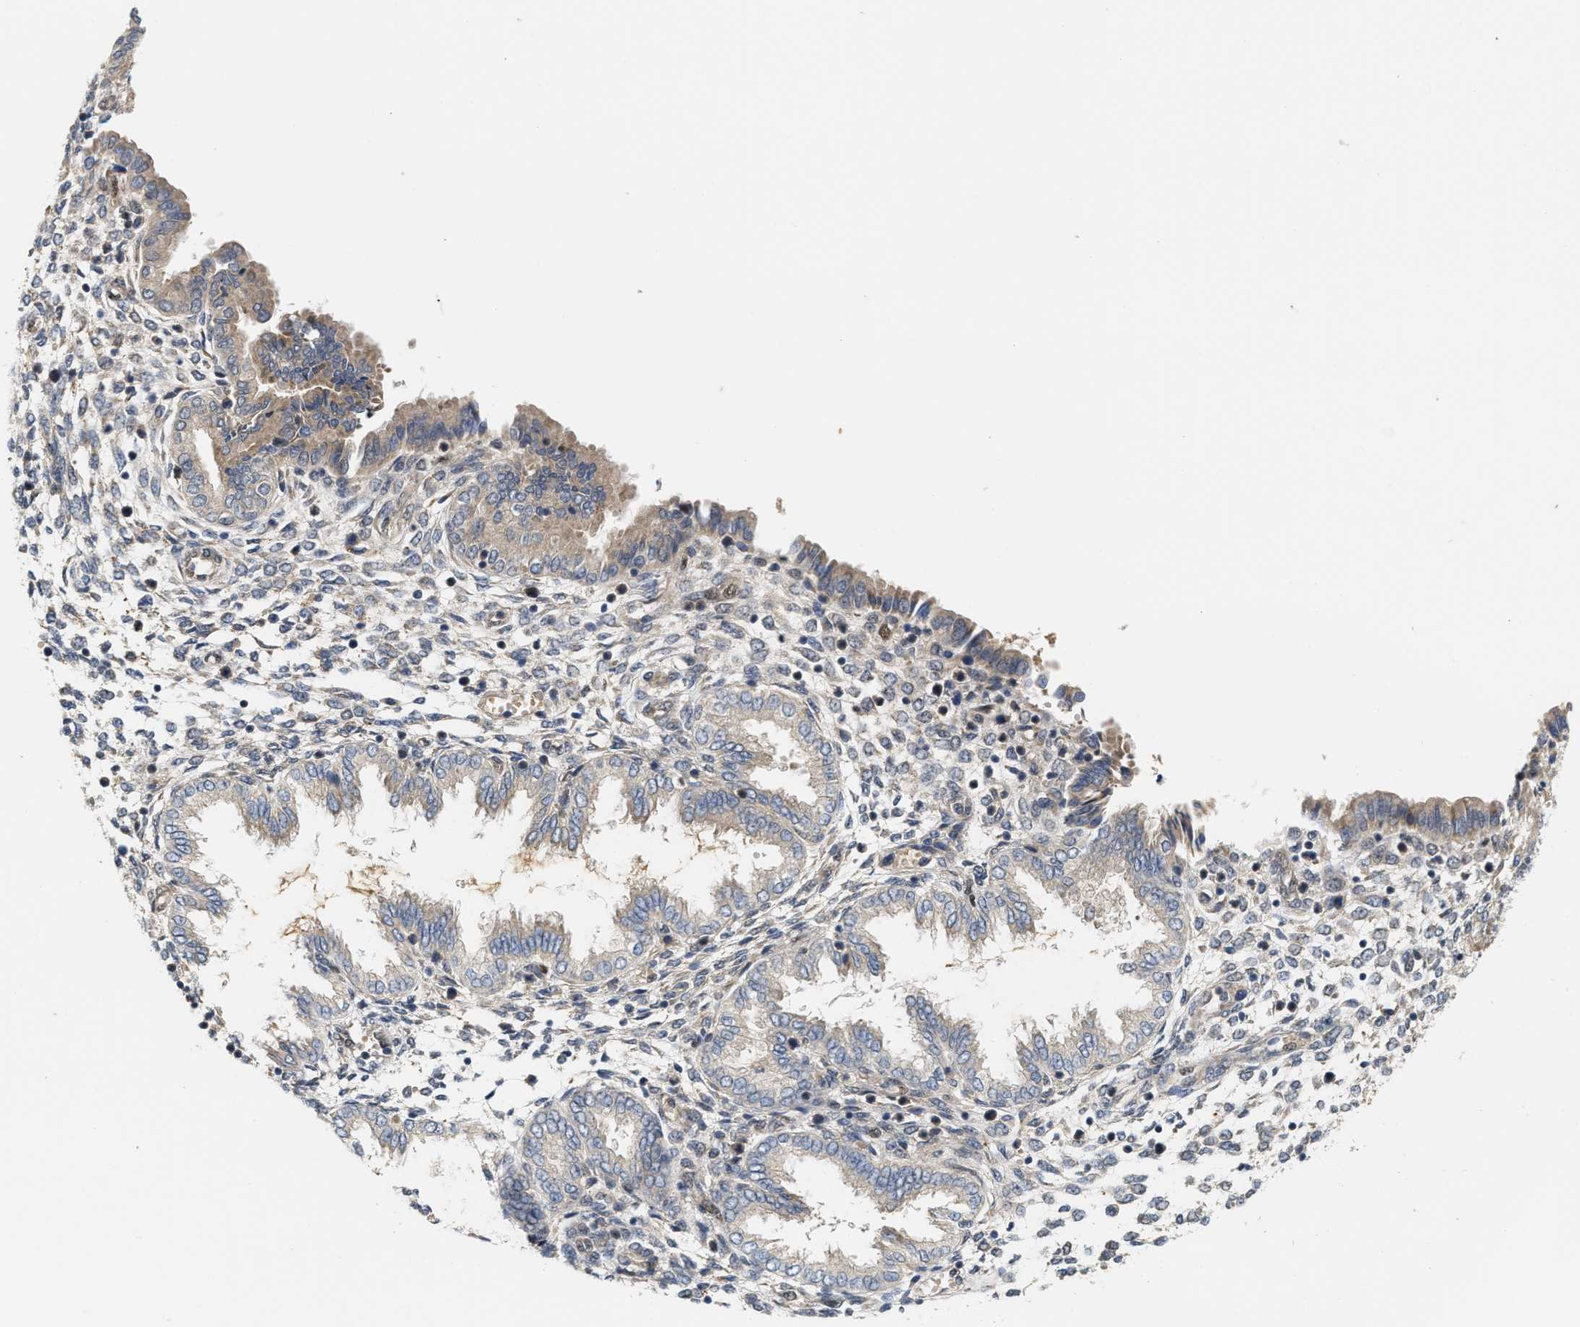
{"staining": {"intensity": "weak", "quantity": "<25%", "location": "nuclear"}, "tissue": "endometrium", "cell_type": "Cells in endometrial stroma", "image_type": "normal", "snomed": [{"axis": "morphology", "description": "Normal tissue, NOS"}, {"axis": "topography", "description": "Endometrium"}], "caption": "Endometrium was stained to show a protein in brown. There is no significant positivity in cells in endometrial stroma. (DAB (3,3'-diaminobenzidine) immunohistochemistry (IHC), high magnification).", "gene": "TCF4", "patient": {"sex": "female", "age": 33}}